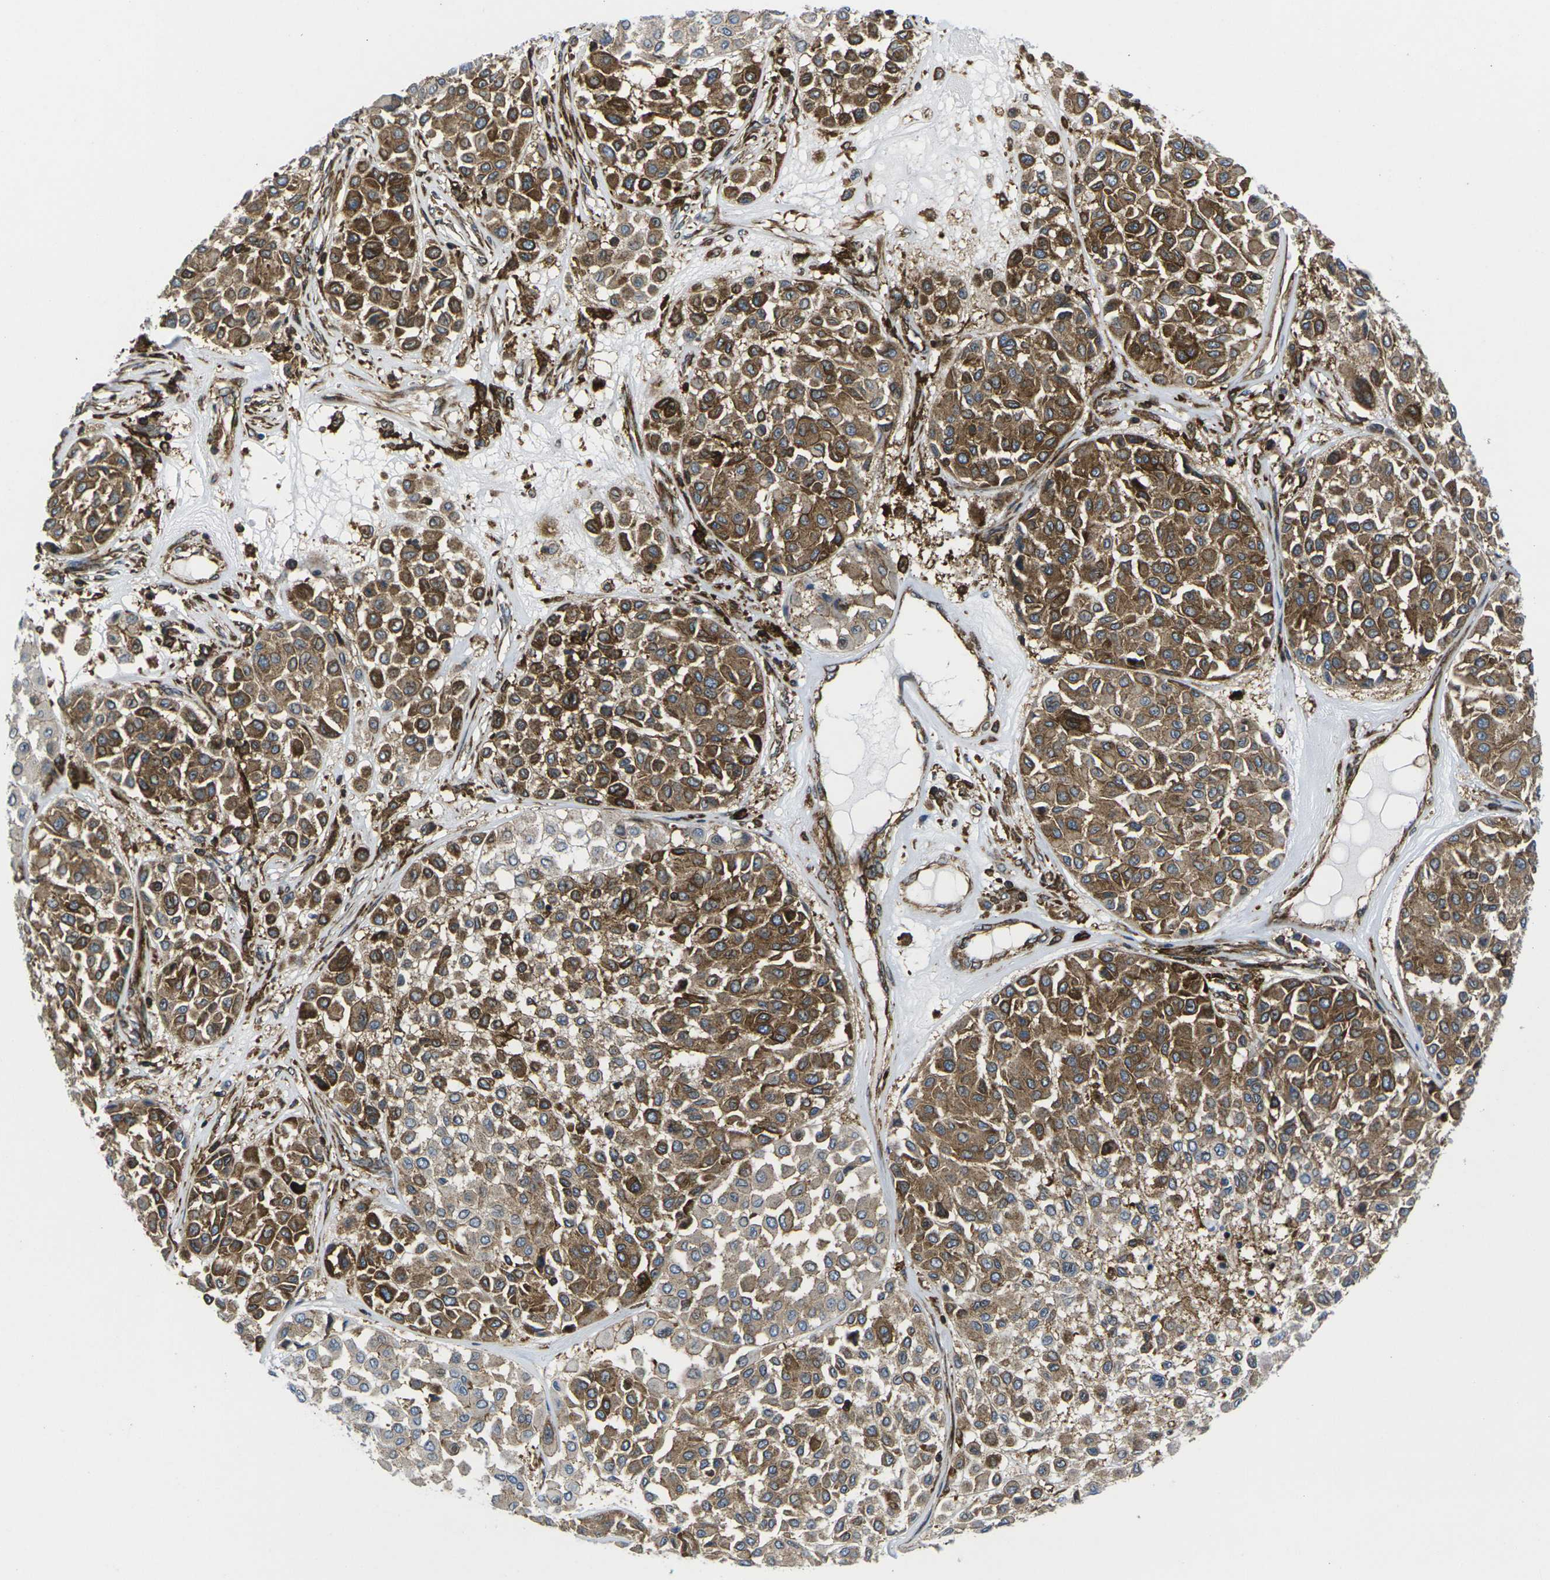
{"staining": {"intensity": "strong", "quantity": ">75%", "location": "cytoplasmic/membranous"}, "tissue": "melanoma", "cell_type": "Tumor cells", "image_type": "cancer", "snomed": [{"axis": "morphology", "description": "Malignant melanoma, Metastatic site"}, {"axis": "topography", "description": "Soft tissue"}], "caption": "Protein analysis of melanoma tissue demonstrates strong cytoplasmic/membranous positivity in about >75% of tumor cells.", "gene": "IQGAP1", "patient": {"sex": "male", "age": 41}}